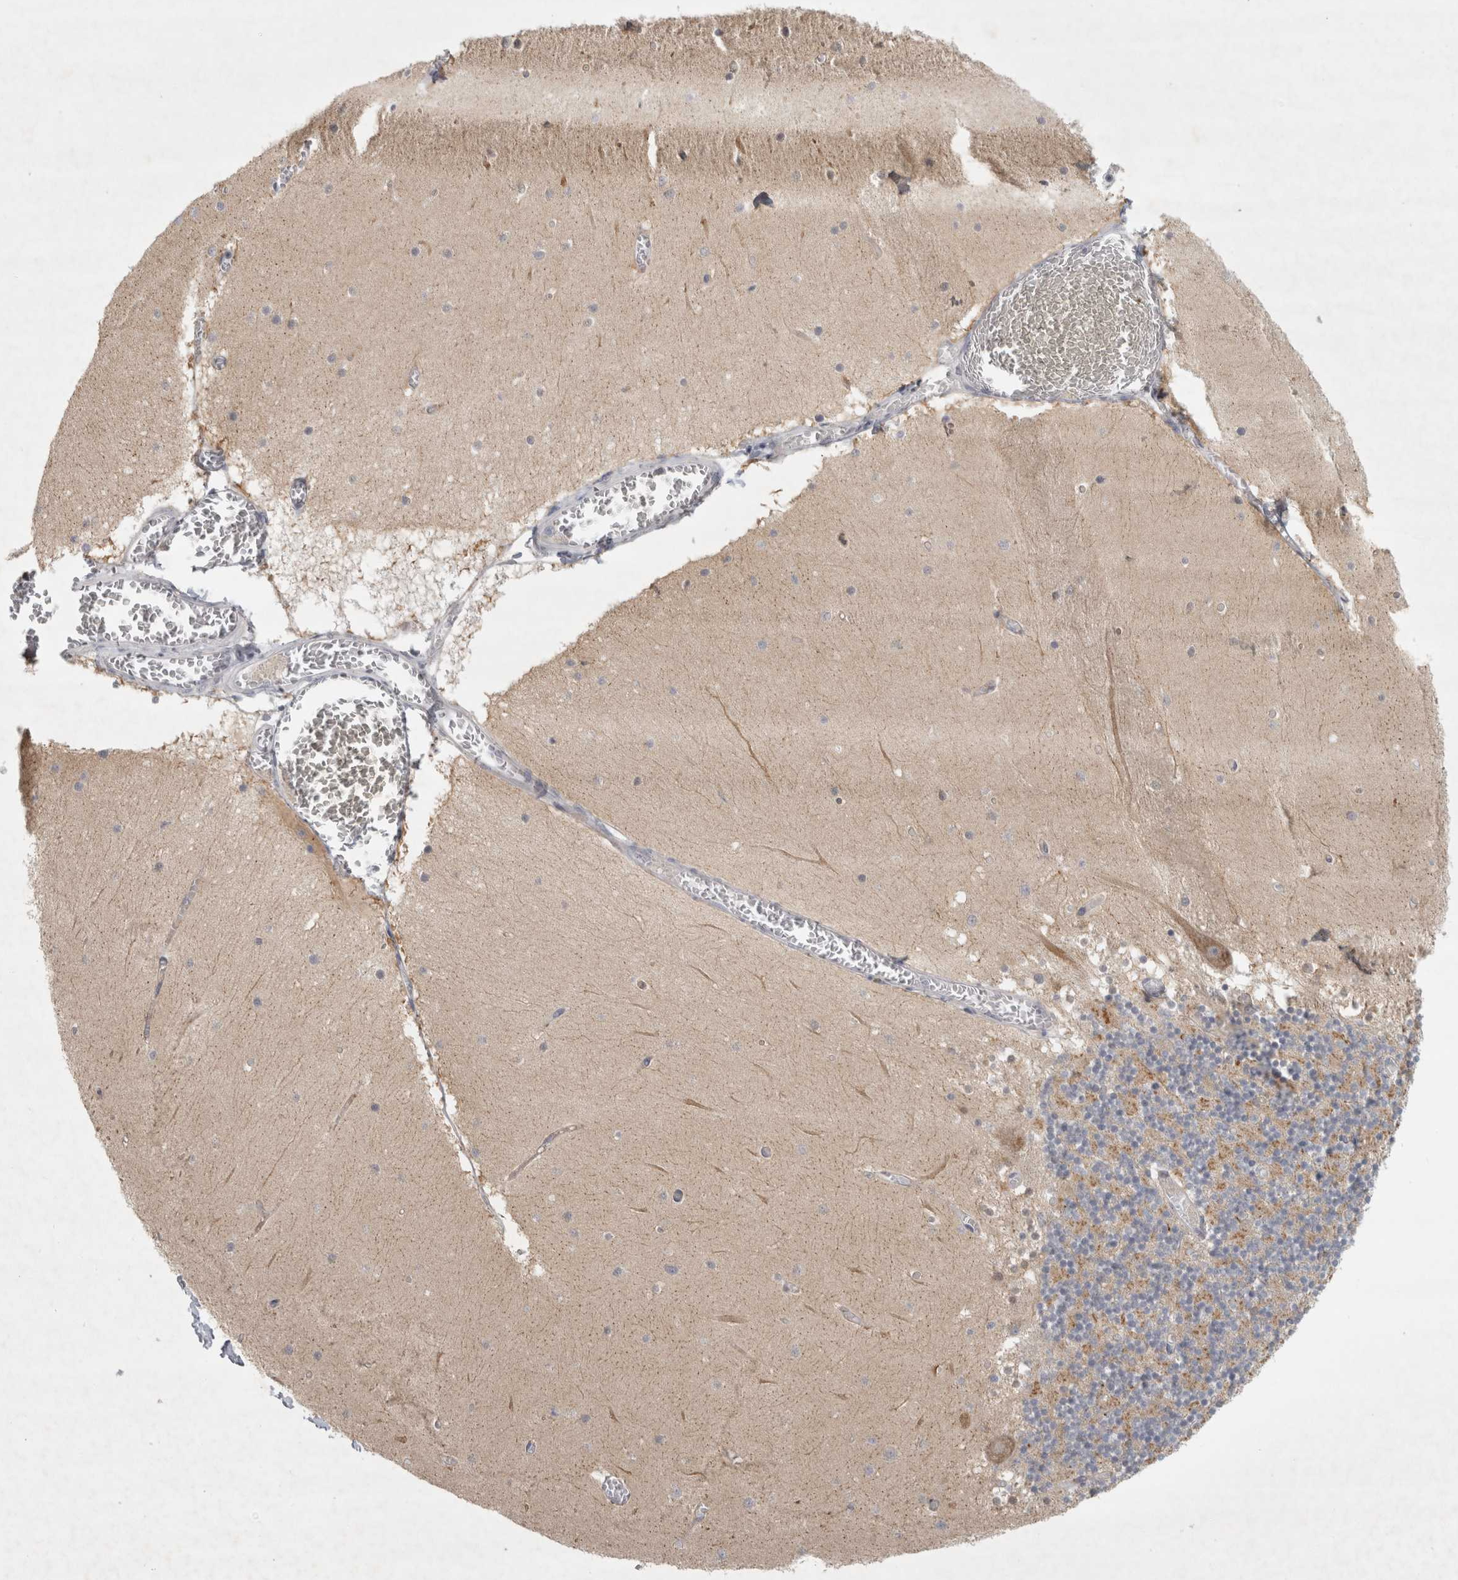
{"staining": {"intensity": "weak", "quantity": "25%-75%", "location": "cytoplasmic/membranous"}, "tissue": "cerebellum", "cell_type": "Cells in granular layer", "image_type": "normal", "snomed": [{"axis": "morphology", "description": "Normal tissue, NOS"}, {"axis": "topography", "description": "Cerebellum"}], "caption": "Immunohistochemical staining of unremarkable cerebellum demonstrates low levels of weak cytoplasmic/membranous staining in approximately 25%-75% of cells in granular layer. (Brightfield microscopy of DAB IHC at high magnification).", "gene": "PTPRN2", "patient": {"sex": "female", "age": 28}}